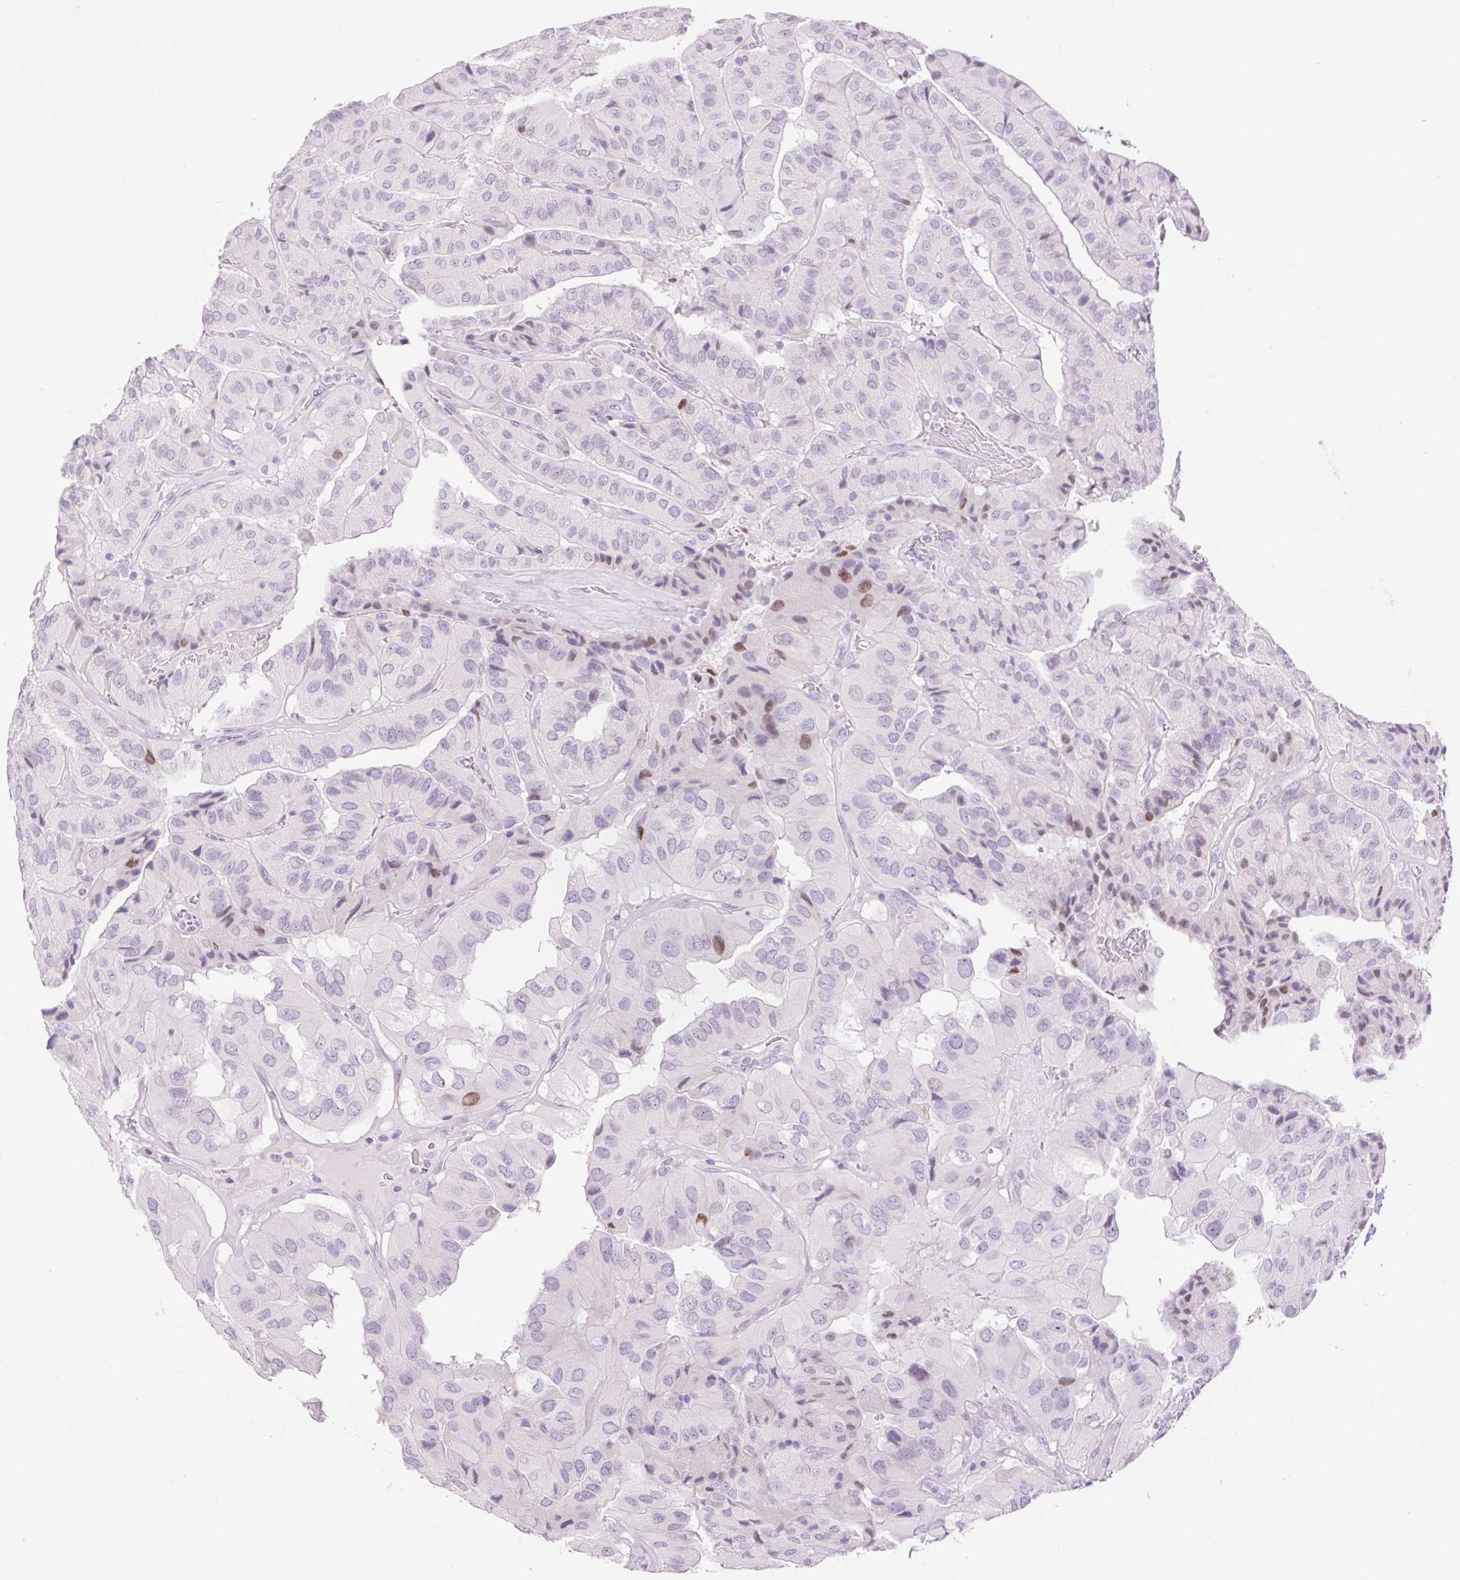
{"staining": {"intensity": "moderate", "quantity": "<25%", "location": "nuclear"}, "tissue": "thyroid cancer", "cell_type": "Tumor cells", "image_type": "cancer", "snomed": [{"axis": "morphology", "description": "Normal tissue, NOS"}, {"axis": "morphology", "description": "Papillary adenocarcinoma, NOS"}, {"axis": "topography", "description": "Thyroid gland"}], "caption": "Brown immunohistochemical staining in papillary adenocarcinoma (thyroid) exhibits moderate nuclear staining in about <25% of tumor cells.", "gene": "SP140L", "patient": {"sex": "female", "age": 59}}